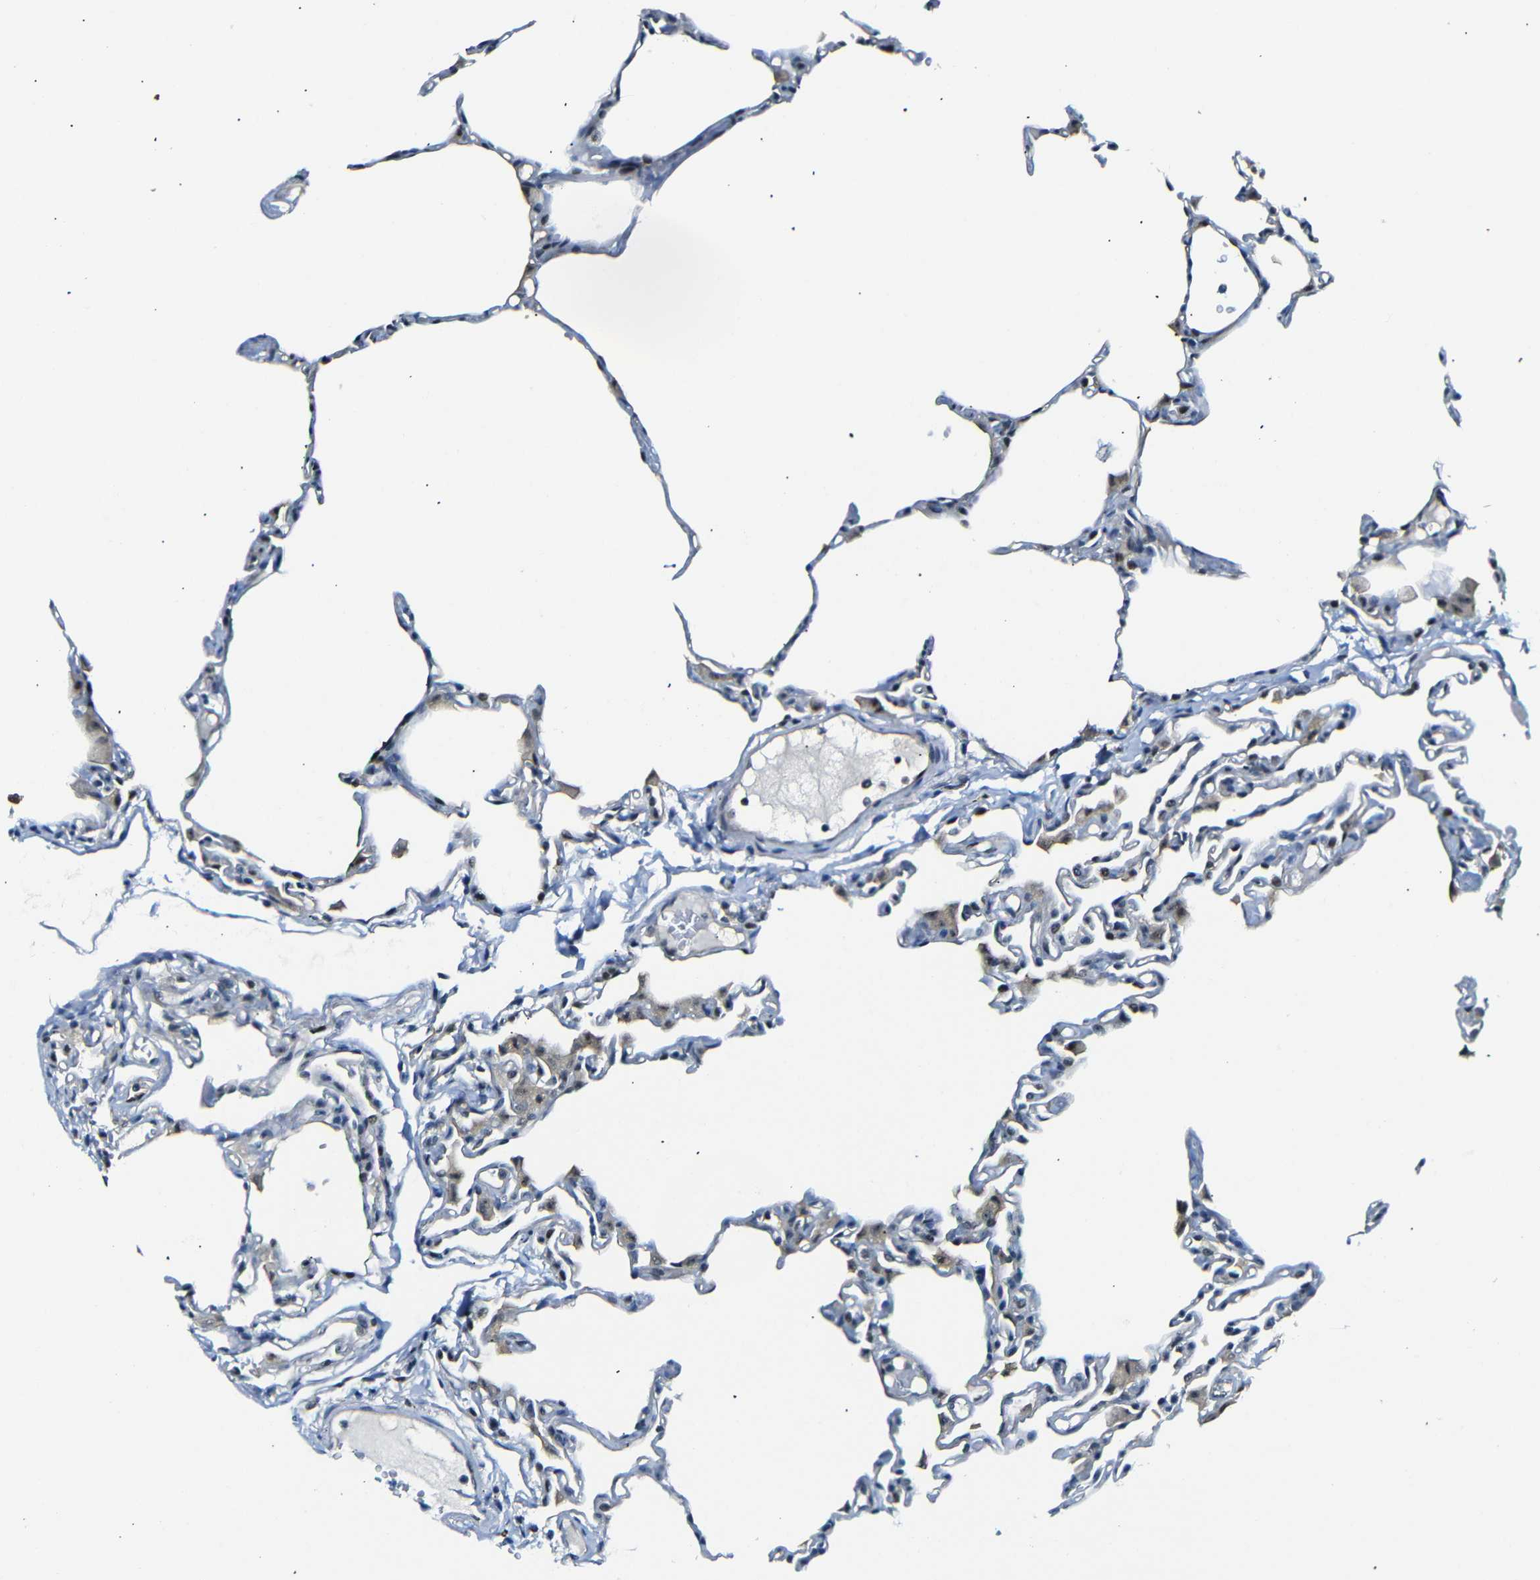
{"staining": {"intensity": "moderate", "quantity": "<25%", "location": "nuclear"}, "tissue": "lung", "cell_type": "Alveolar cells", "image_type": "normal", "snomed": [{"axis": "morphology", "description": "Normal tissue, NOS"}, {"axis": "topography", "description": "Lung"}], "caption": "Benign lung demonstrates moderate nuclear expression in approximately <25% of alveolar cells, visualized by immunohistochemistry. (DAB (3,3'-diaminobenzidine) IHC, brown staining for protein, blue staining for nuclei).", "gene": "PARN", "patient": {"sex": "female", "age": 49}}